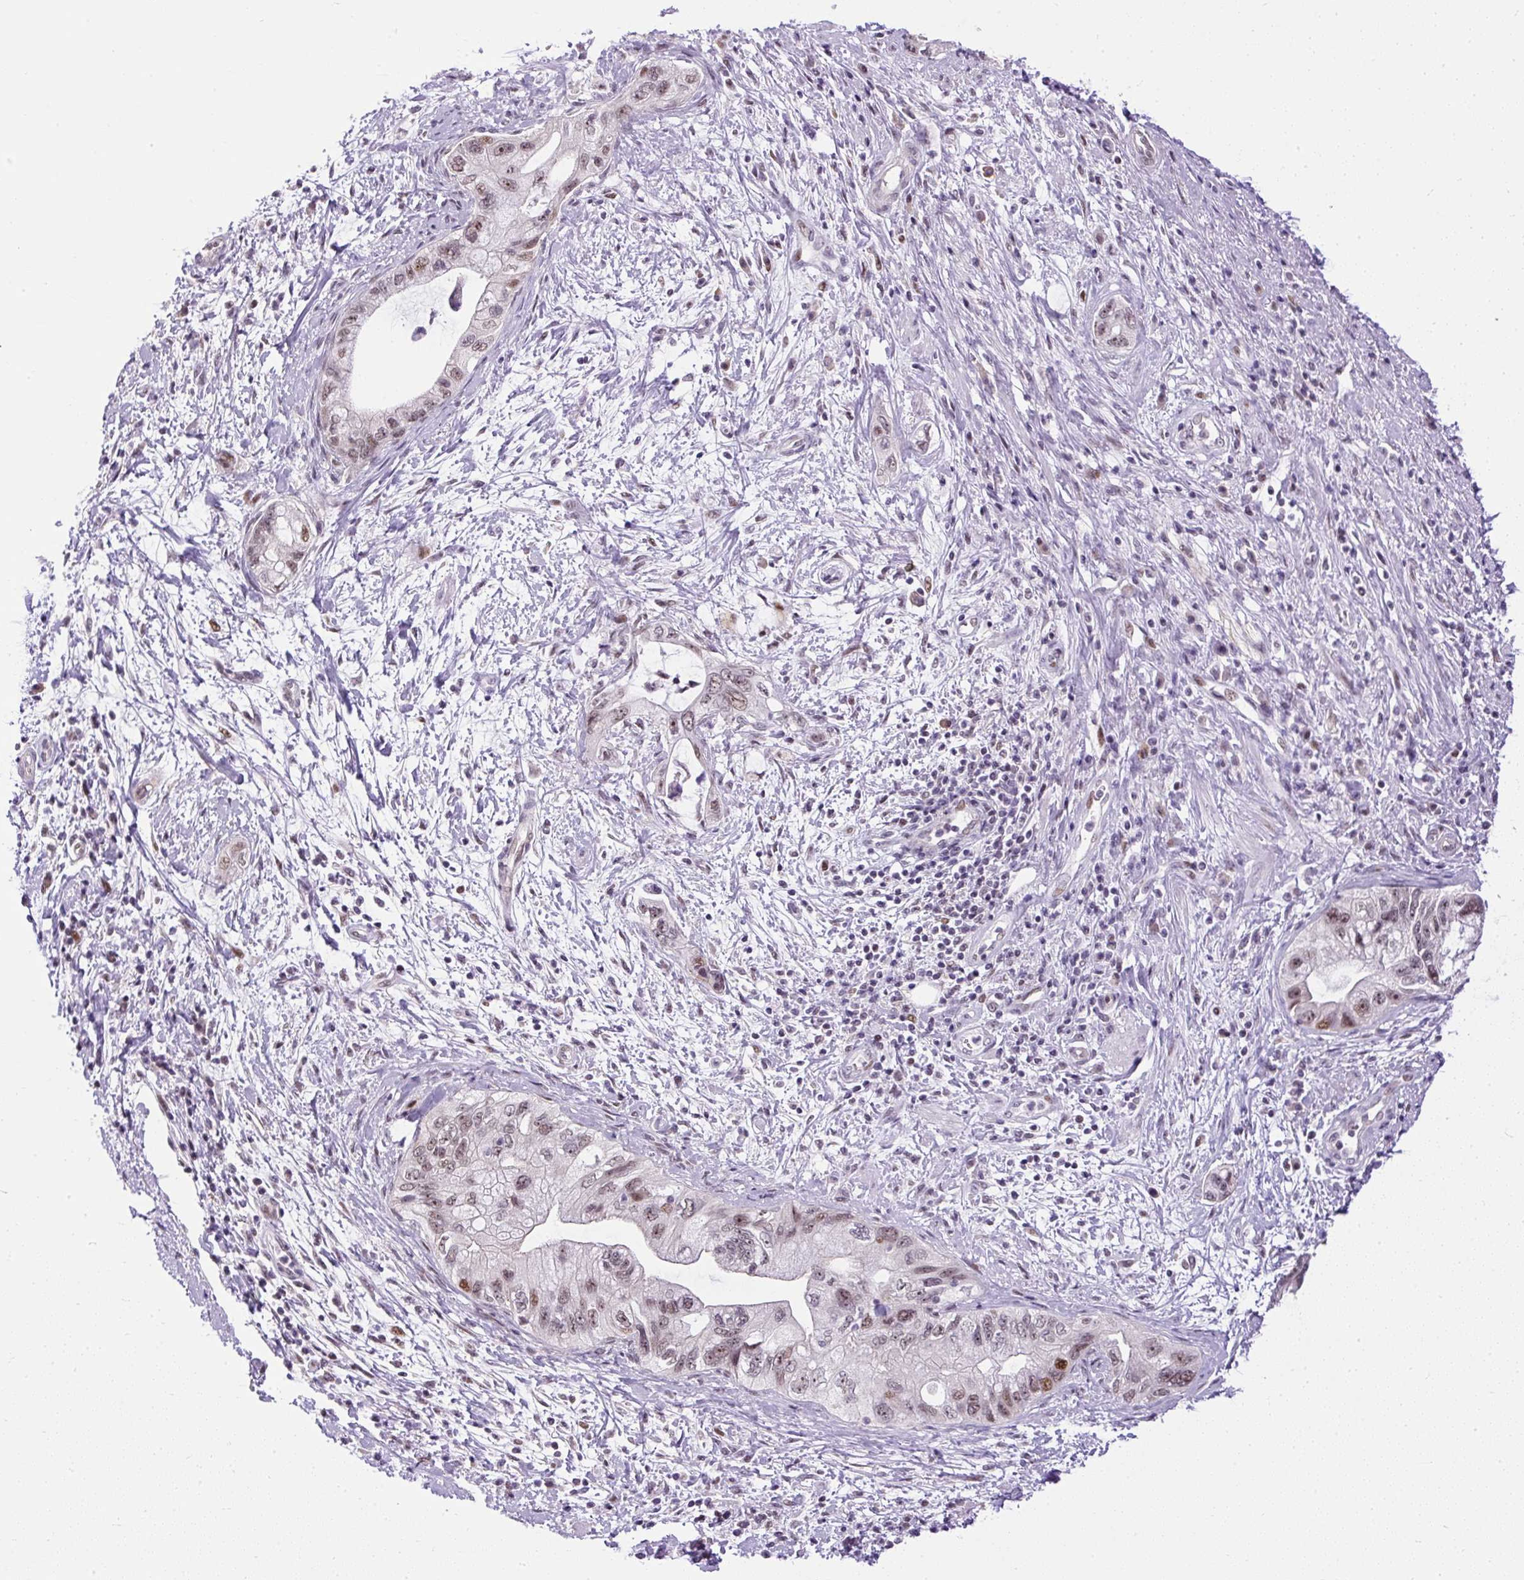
{"staining": {"intensity": "moderate", "quantity": ">75%", "location": "nuclear"}, "tissue": "pancreatic cancer", "cell_type": "Tumor cells", "image_type": "cancer", "snomed": [{"axis": "morphology", "description": "Adenocarcinoma, NOS"}, {"axis": "topography", "description": "Pancreas"}], "caption": "This is an image of immunohistochemistry (IHC) staining of pancreatic cancer, which shows moderate staining in the nuclear of tumor cells.", "gene": "ARHGEF18", "patient": {"sex": "female", "age": 73}}